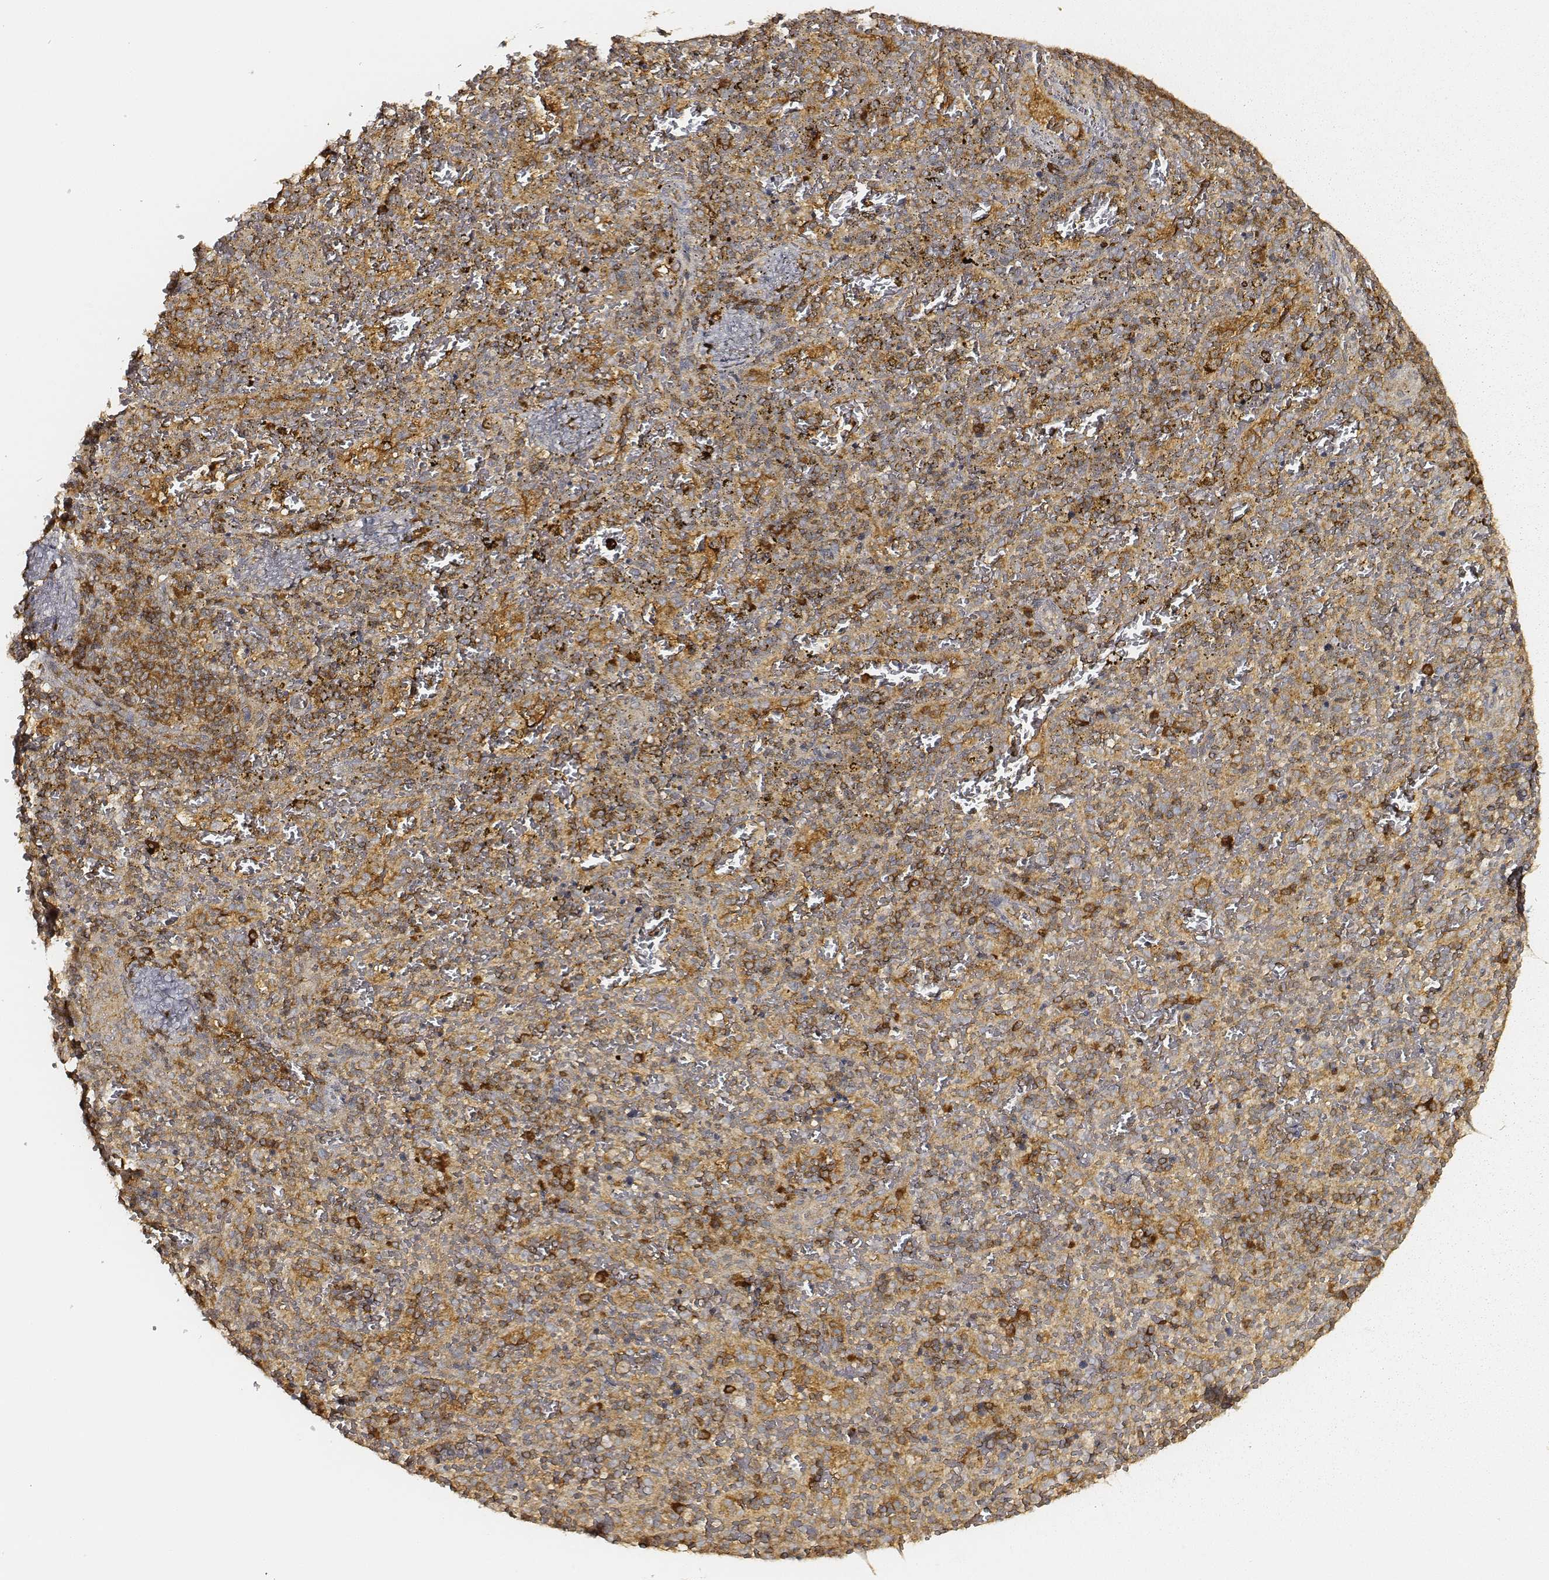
{"staining": {"intensity": "strong", "quantity": ">75%", "location": "cytoplasmic/membranous"}, "tissue": "spleen", "cell_type": "Cells in red pulp", "image_type": "normal", "snomed": [{"axis": "morphology", "description": "Normal tissue, NOS"}, {"axis": "topography", "description": "Spleen"}], "caption": "IHC image of unremarkable spleen: human spleen stained using IHC reveals high levels of strong protein expression localized specifically in the cytoplasmic/membranous of cells in red pulp, appearing as a cytoplasmic/membranous brown color.", "gene": "CARS1", "patient": {"sex": "female", "age": 50}}